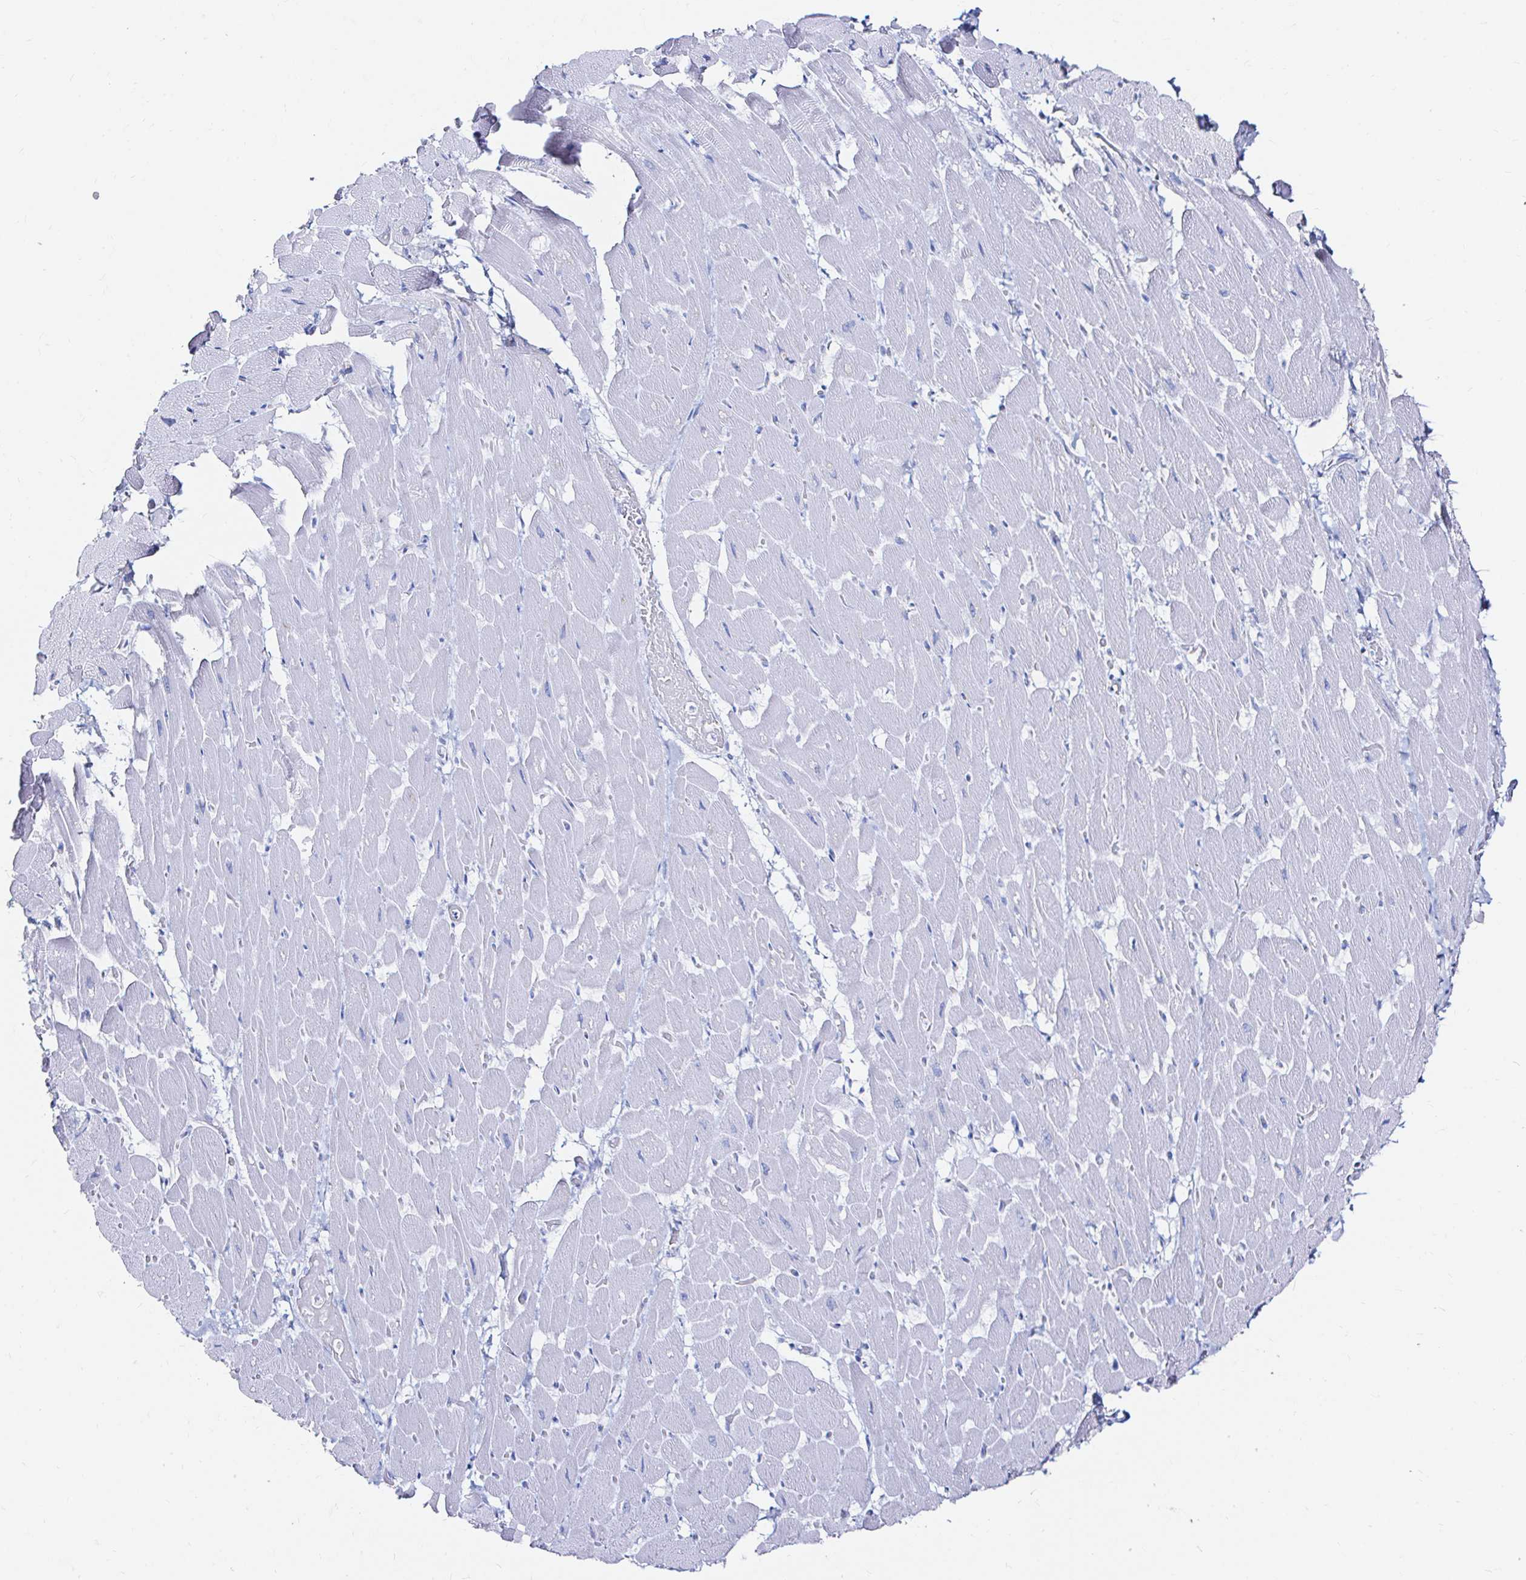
{"staining": {"intensity": "negative", "quantity": "none", "location": "none"}, "tissue": "heart muscle", "cell_type": "Cardiomyocytes", "image_type": "normal", "snomed": [{"axis": "morphology", "description": "Normal tissue, NOS"}, {"axis": "topography", "description": "Heart"}], "caption": "This is an immunohistochemistry (IHC) histopathology image of benign human heart muscle. There is no expression in cardiomyocytes.", "gene": "ZNF432", "patient": {"sex": "male", "age": 37}}